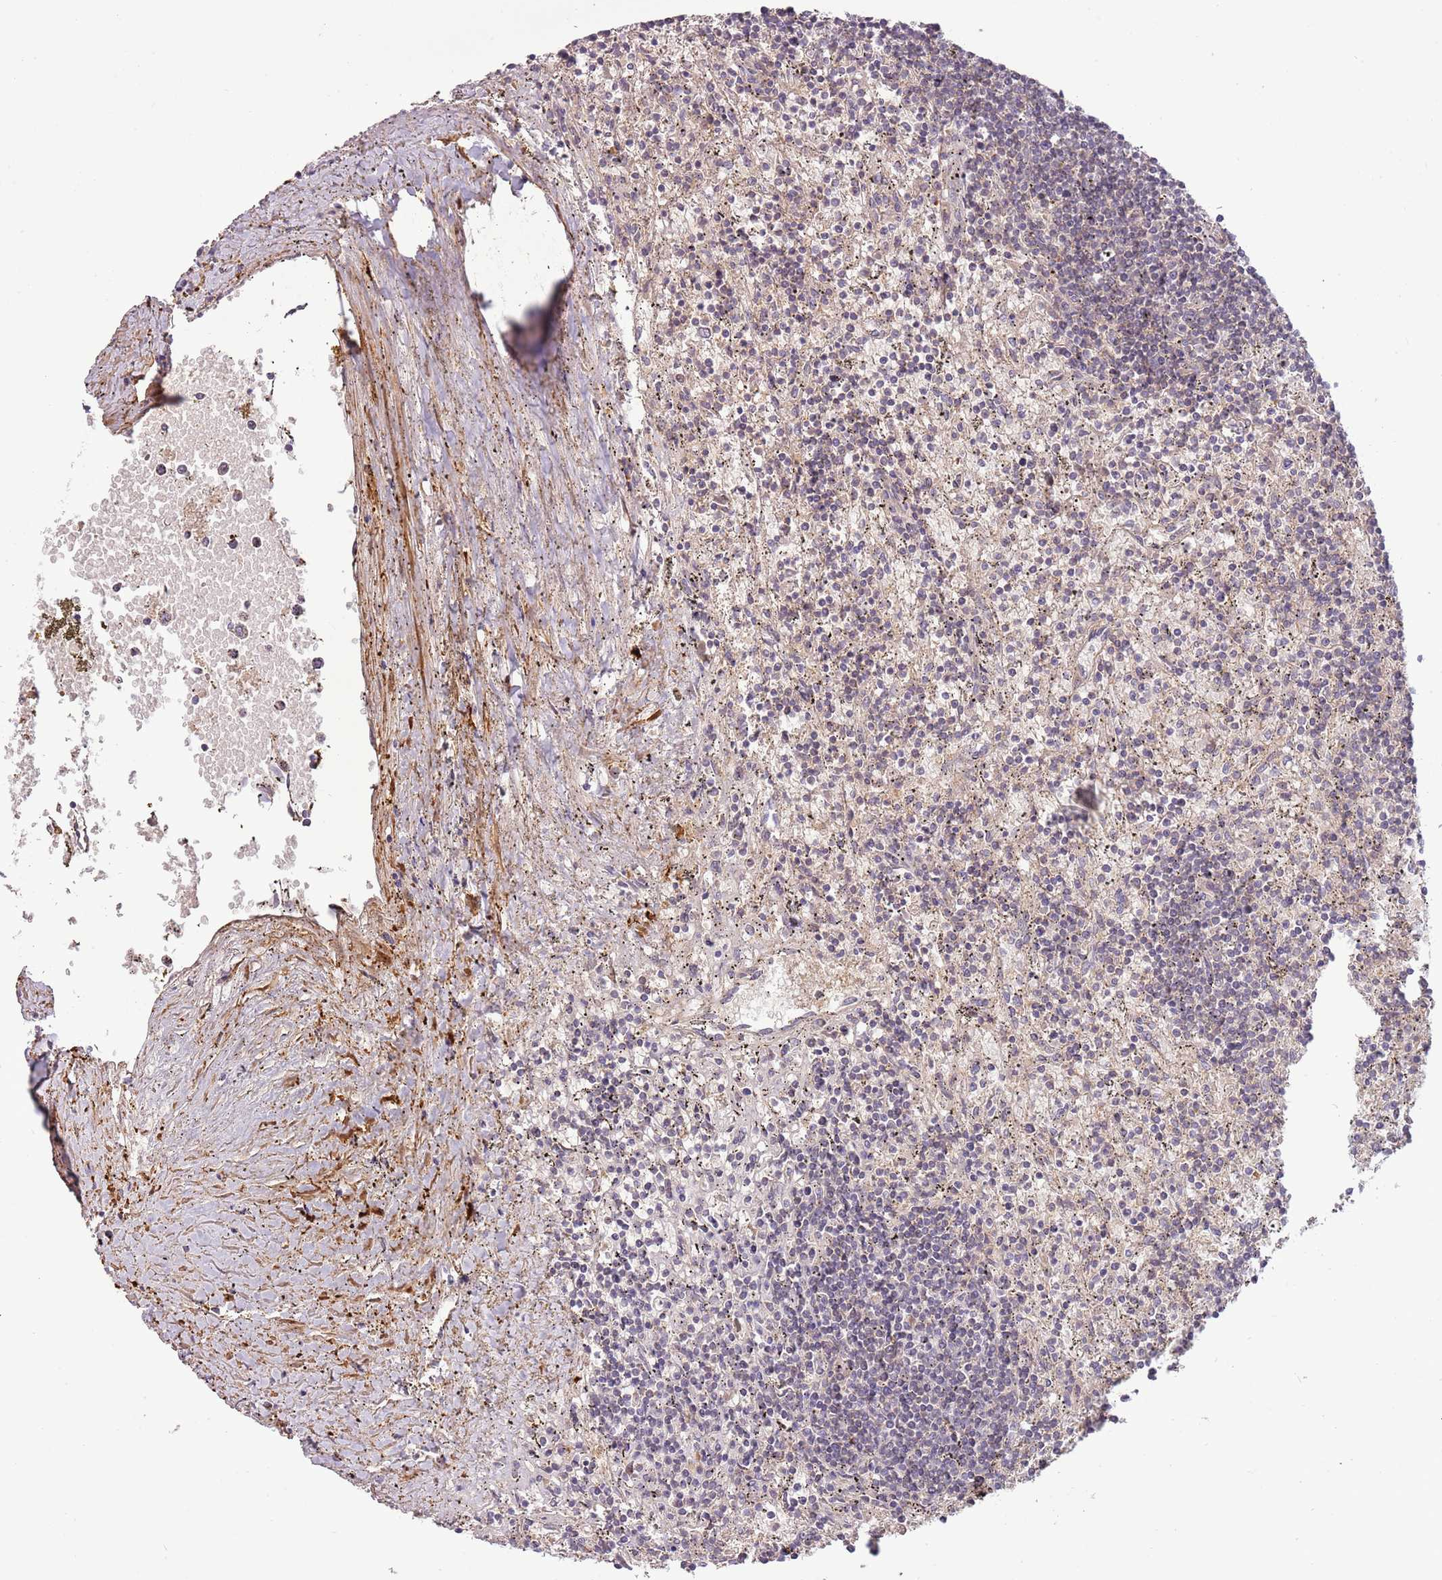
{"staining": {"intensity": "negative", "quantity": "none", "location": "none"}, "tissue": "lymphoma", "cell_type": "Tumor cells", "image_type": "cancer", "snomed": [{"axis": "morphology", "description": "Malignant lymphoma, non-Hodgkin's type, Low grade"}, {"axis": "topography", "description": "Spleen"}], "caption": "There is no significant positivity in tumor cells of lymphoma.", "gene": "RNF128", "patient": {"sex": "male", "age": 76}}